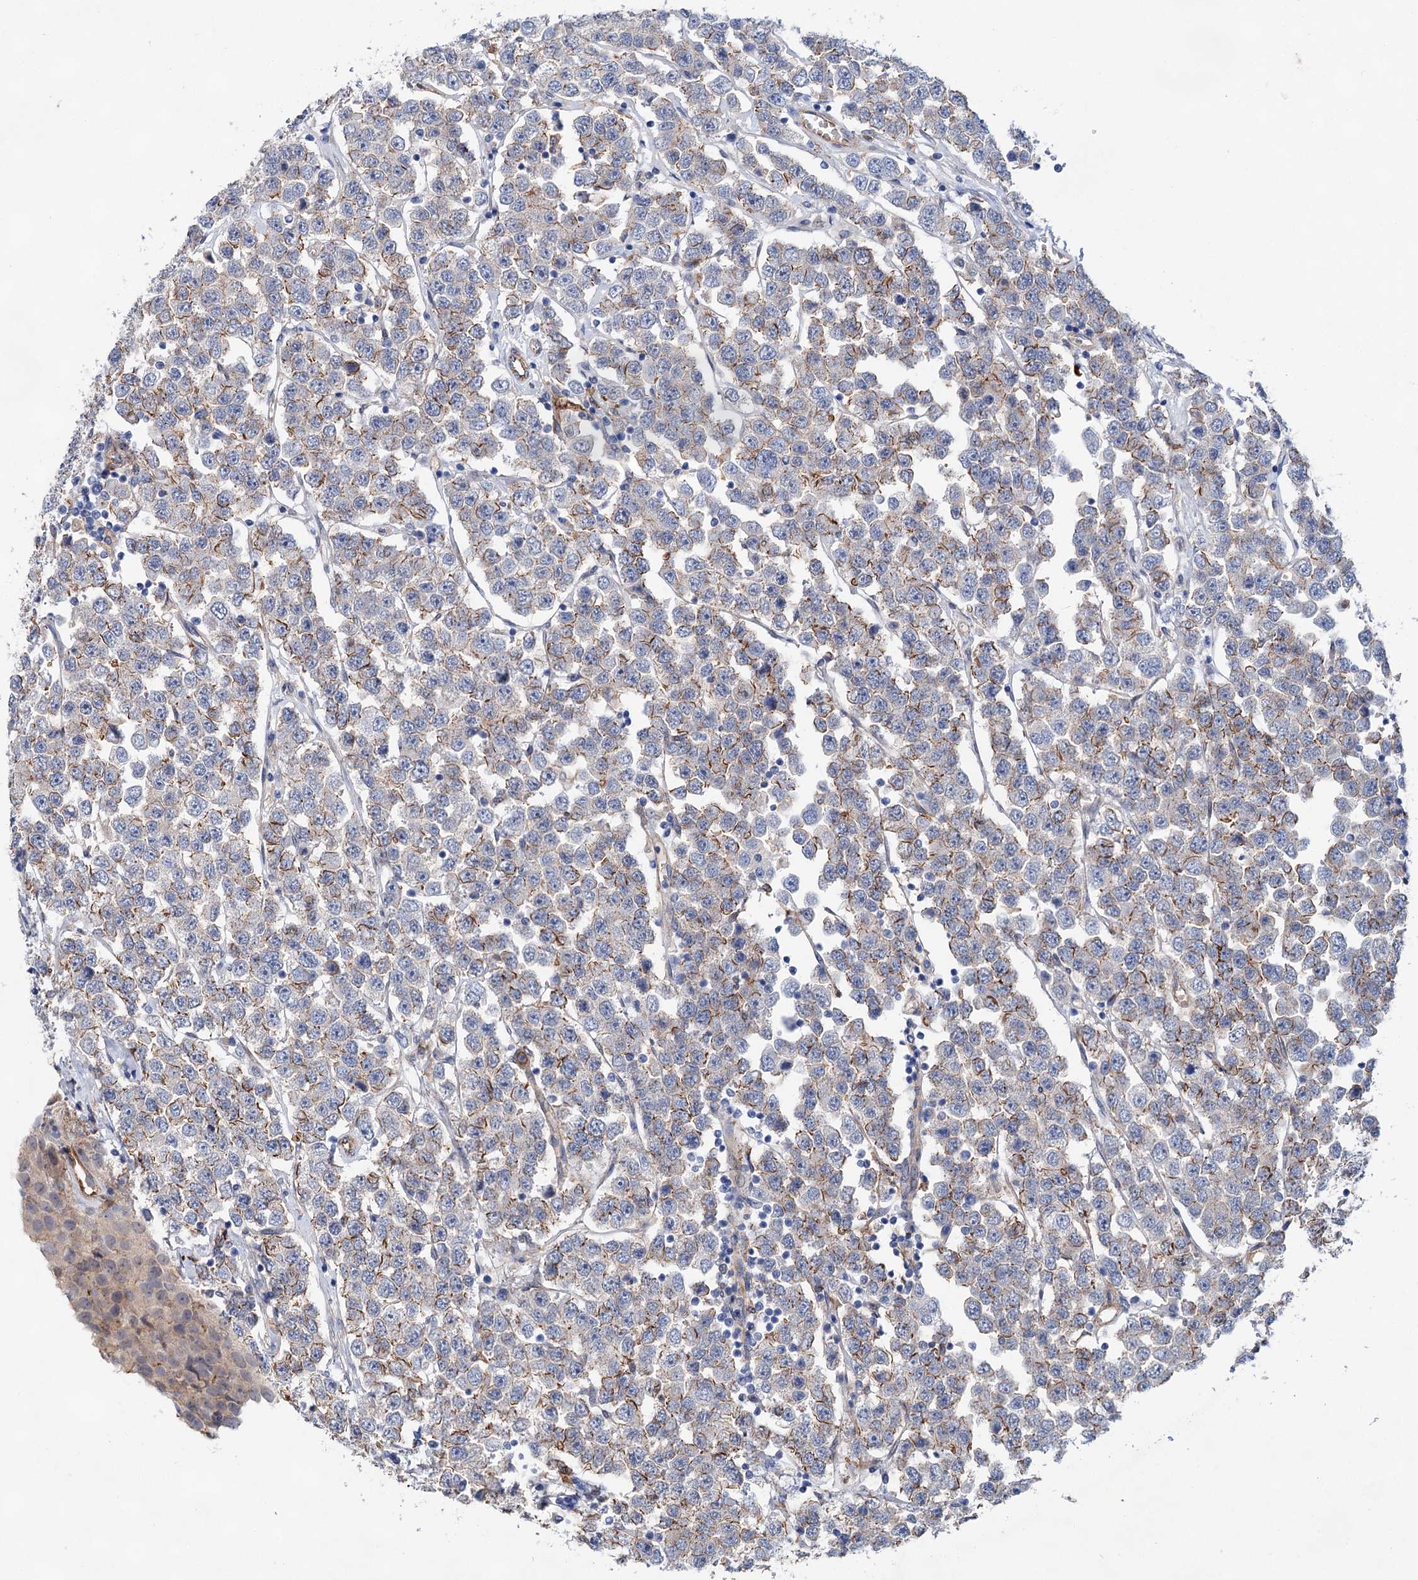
{"staining": {"intensity": "moderate", "quantity": "25%-75%", "location": "cytoplasmic/membranous"}, "tissue": "testis cancer", "cell_type": "Tumor cells", "image_type": "cancer", "snomed": [{"axis": "morphology", "description": "Seminoma, NOS"}, {"axis": "topography", "description": "Testis"}], "caption": "Immunohistochemical staining of seminoma (testis) demonstrates moderate cytoplasmic/membranous protein positivity in approximately 25%-75% of tumor cells.", "gene": "TMTC3", "patient": {"sex": "male", "age": 28}}